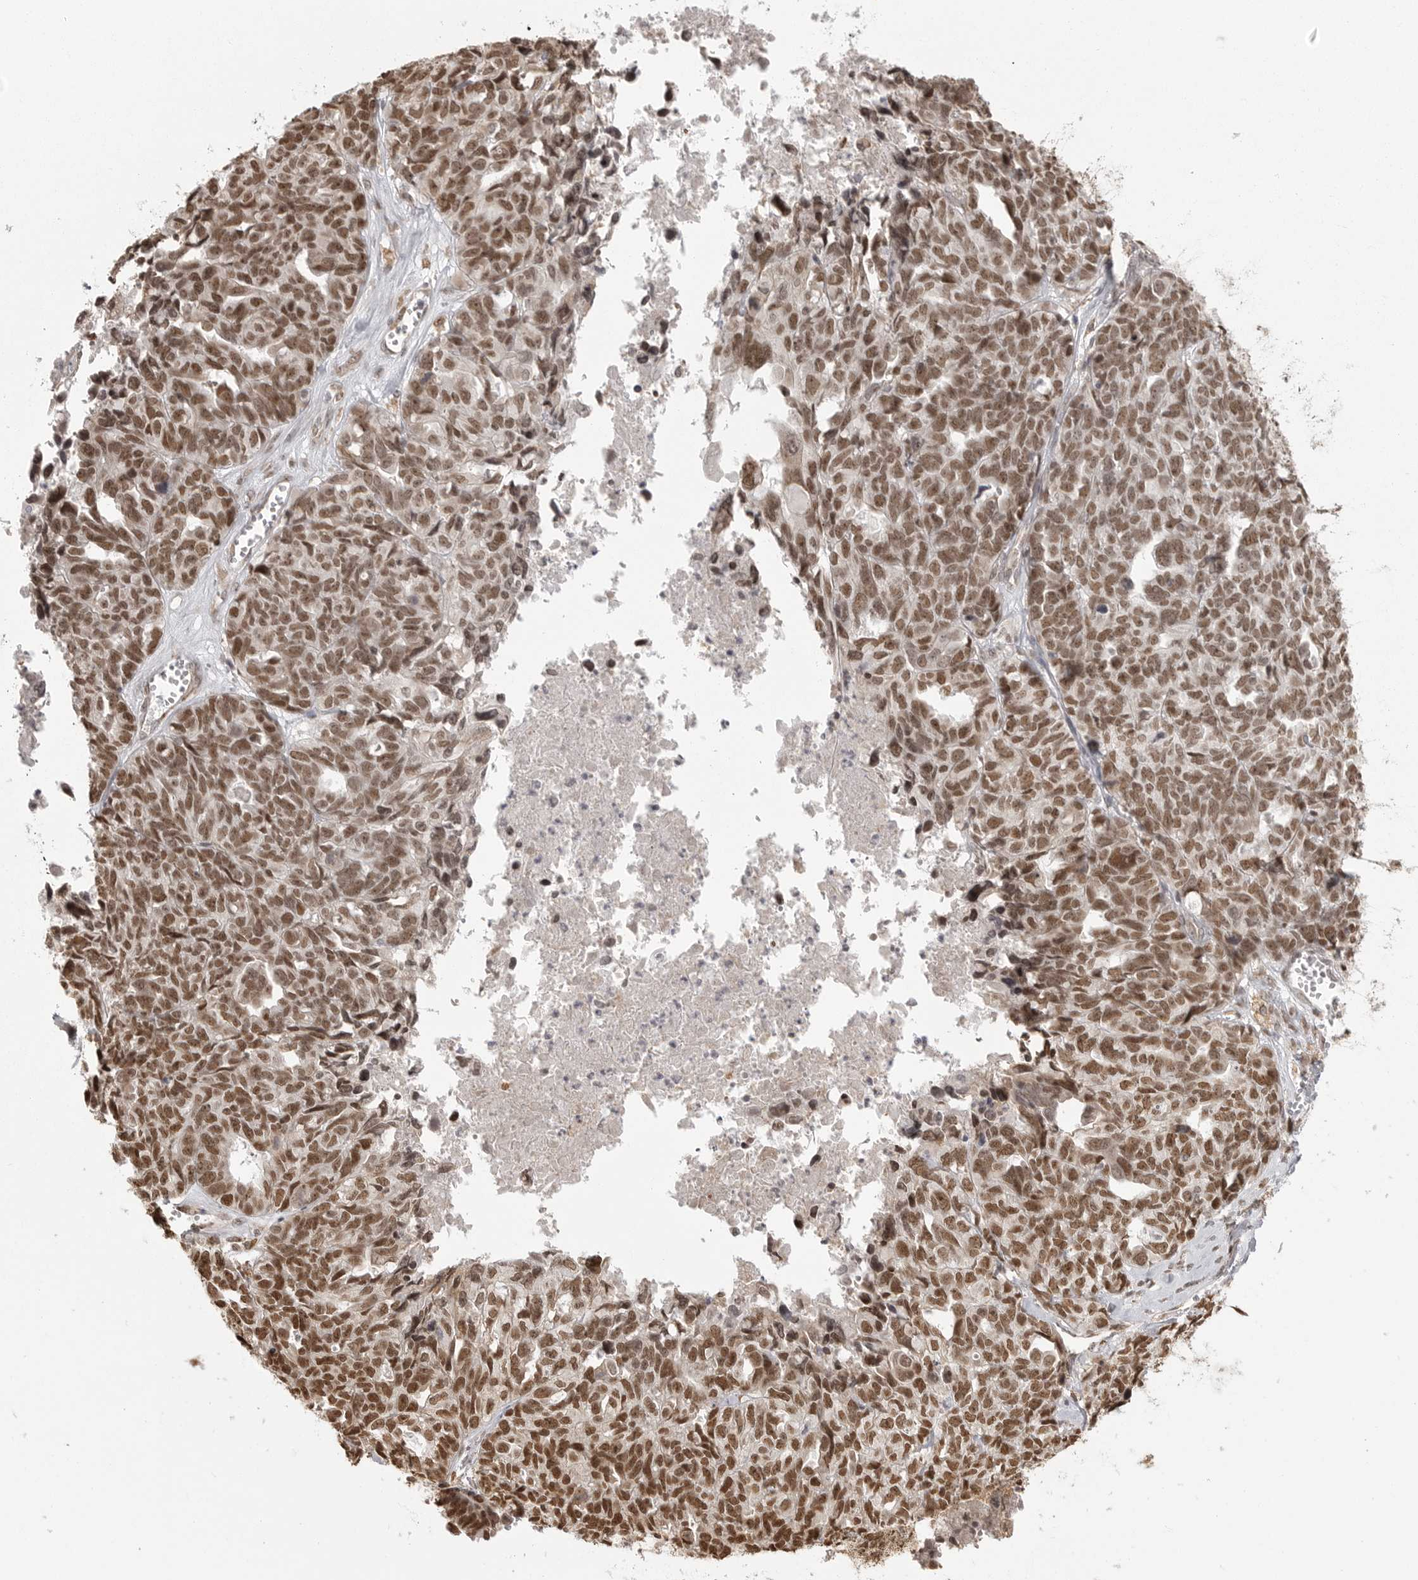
{"staining": {"intensity": "moderate", "quantity": ">75%", "location": "nuclear"}, "tissue": "ovarian cancer", "cell_type": "Tumor cells", "image_type": "cancer", "snomed": [{"axis": "morphology", "description": "Cystadenocarcinoma, serous, NOS"}, {"axis": "topography", "description": "Ovary"}], "caption": "Immunohistochemistry staining of serous cystadenocarcinoma (ovarian), which exhibits medium levels of moderate nuclear expression in about >75% of tumor cells indicating moderate nuclear protein positivity. The staining was performed using DAB (brown) for protein detection and nuclei were counterstained in hematoxylin (blue).", "gene": "ISG20L2", "patient": {"sex": "female", "age": 79}}